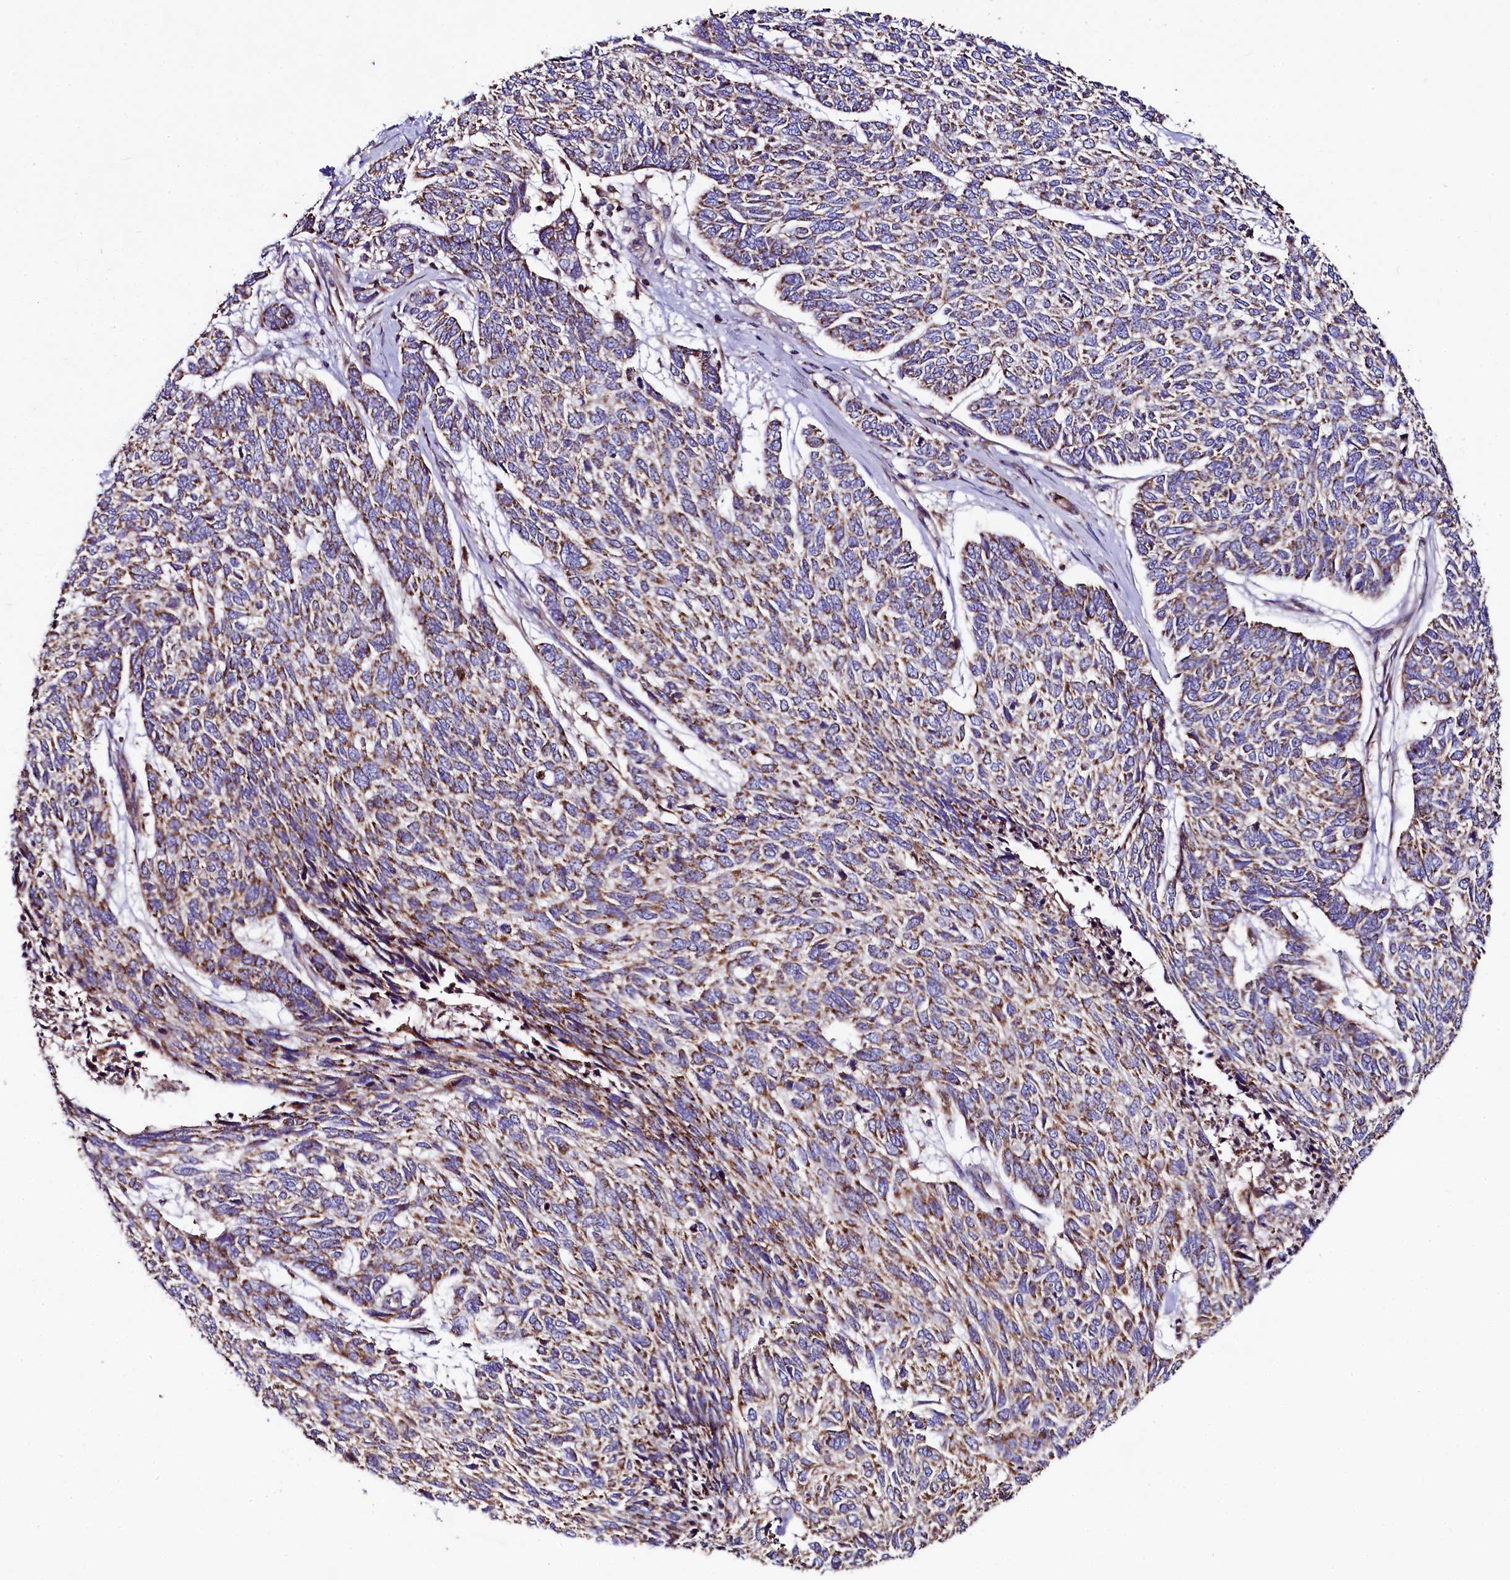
{"staining": {"intensity": "moderate", "quantity": "25%-75%", "location": "cytoplasmic/membranous"}, "tissue": "skin cancer", "cell_type": "Tumor cells", "image_type": "cancer", "snomed": [{"axis": "morphology", "description": "Basal cell carcinoma"}, {"axis": "topography", "description": "Skin"}], "caption": "Protein staining reveals moderate cytoplasmic/membranous staining in about 25%-75% of tumor cells in skin cancer.", "gene": "CLYBL", "patient": {"sex": "female", "age": 65}}